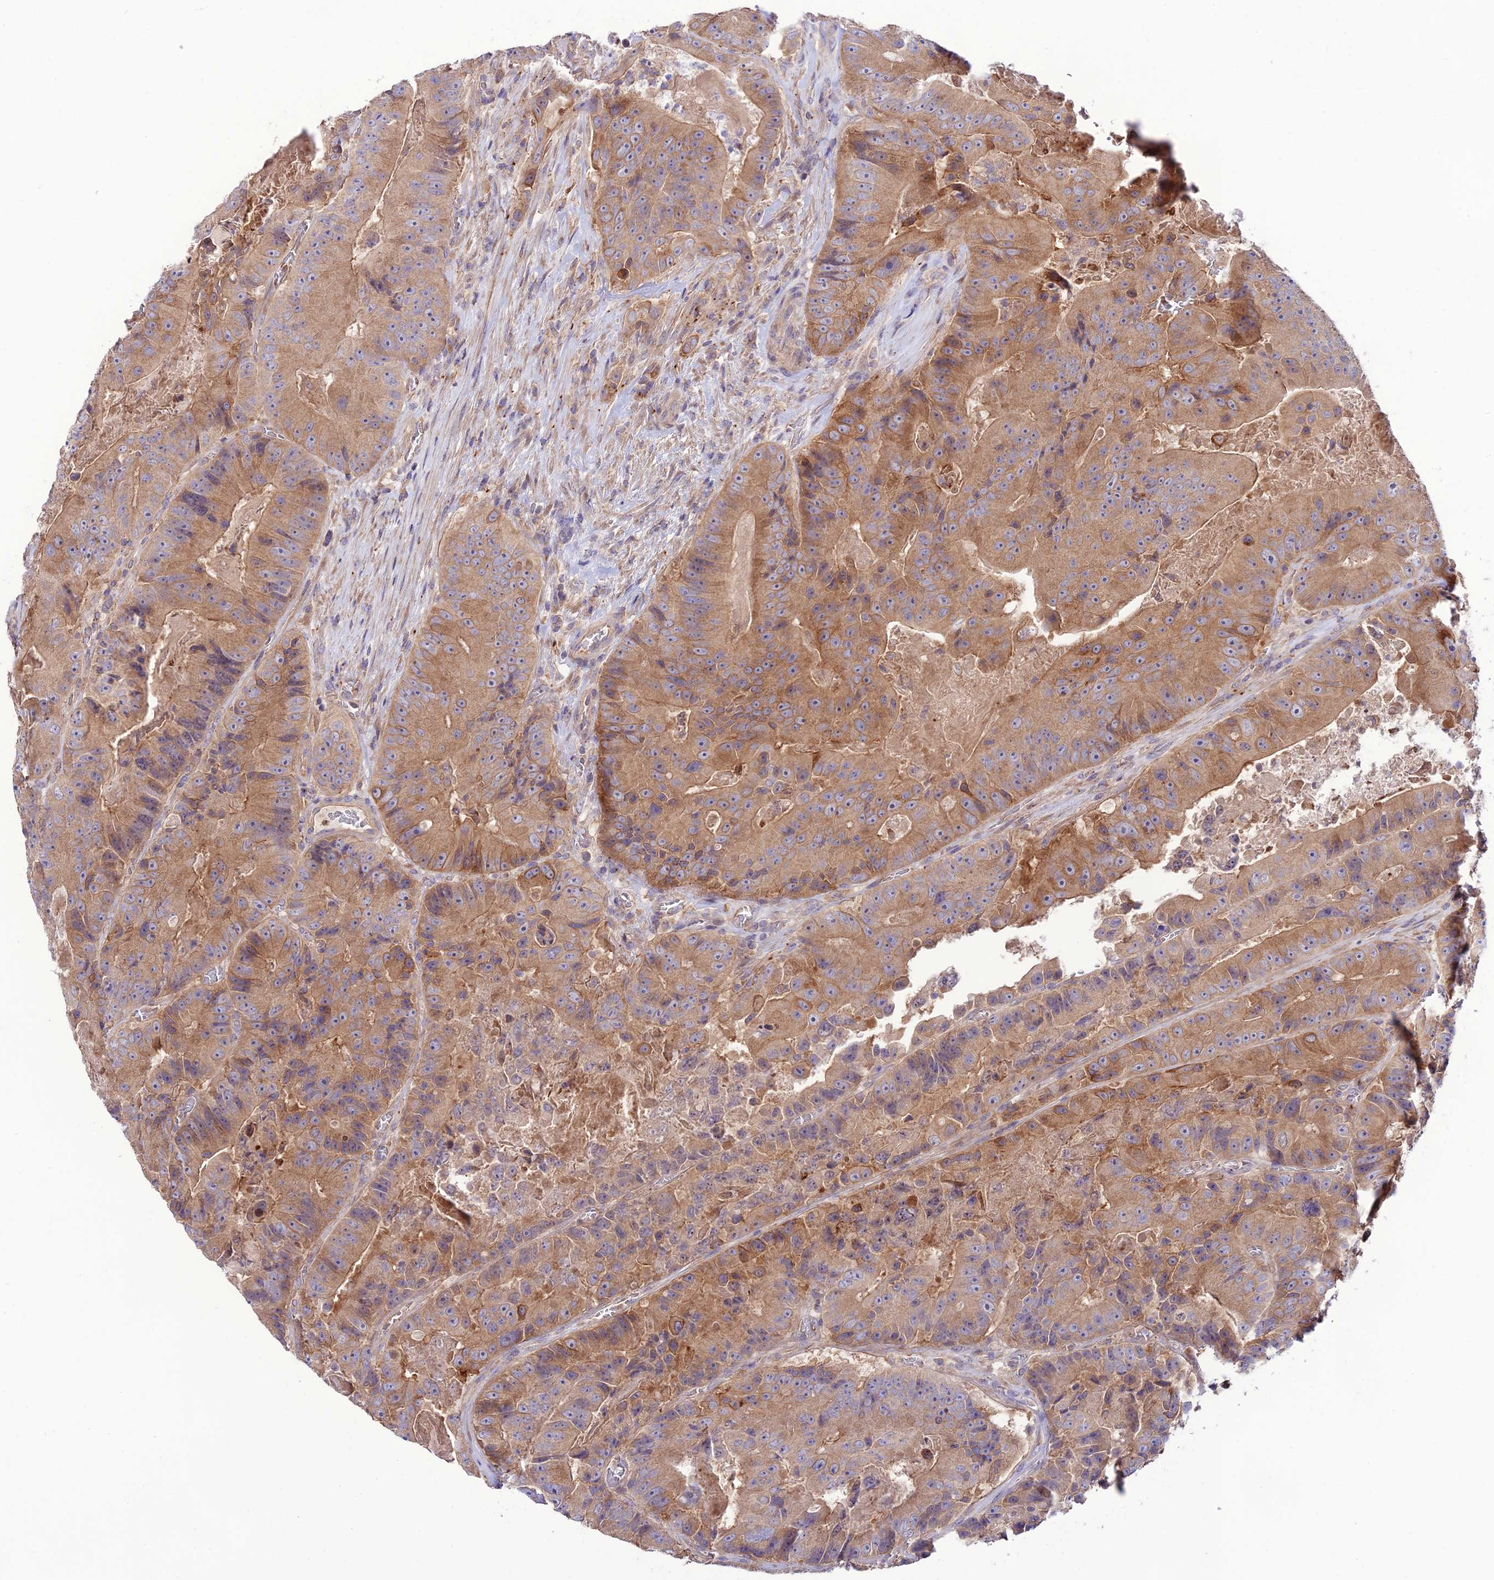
{"staining": {"intensity": "moderate", "quantity": ">75%", "location": "cytoplasmic/membranous"}, "tissue": "colorectal cancer", "cell_type": "Tumor cells", "image_type": "cancer", "snomed": [{"axis": "morphology", "description": "Adenocarcinoma, NOS"}, {"axis": "topography", "description": "Colon"}], "caption": "Immunohistochemistry histopathology image of adenocarcinoma (colorectal) stained for a protein (brown), which displays medium levels of moderate cytoplasmic/membranous expression in approximately >75% of tumor cells.", "gene": "BRME1", "patient": {"sex": "female", "age": 86}}